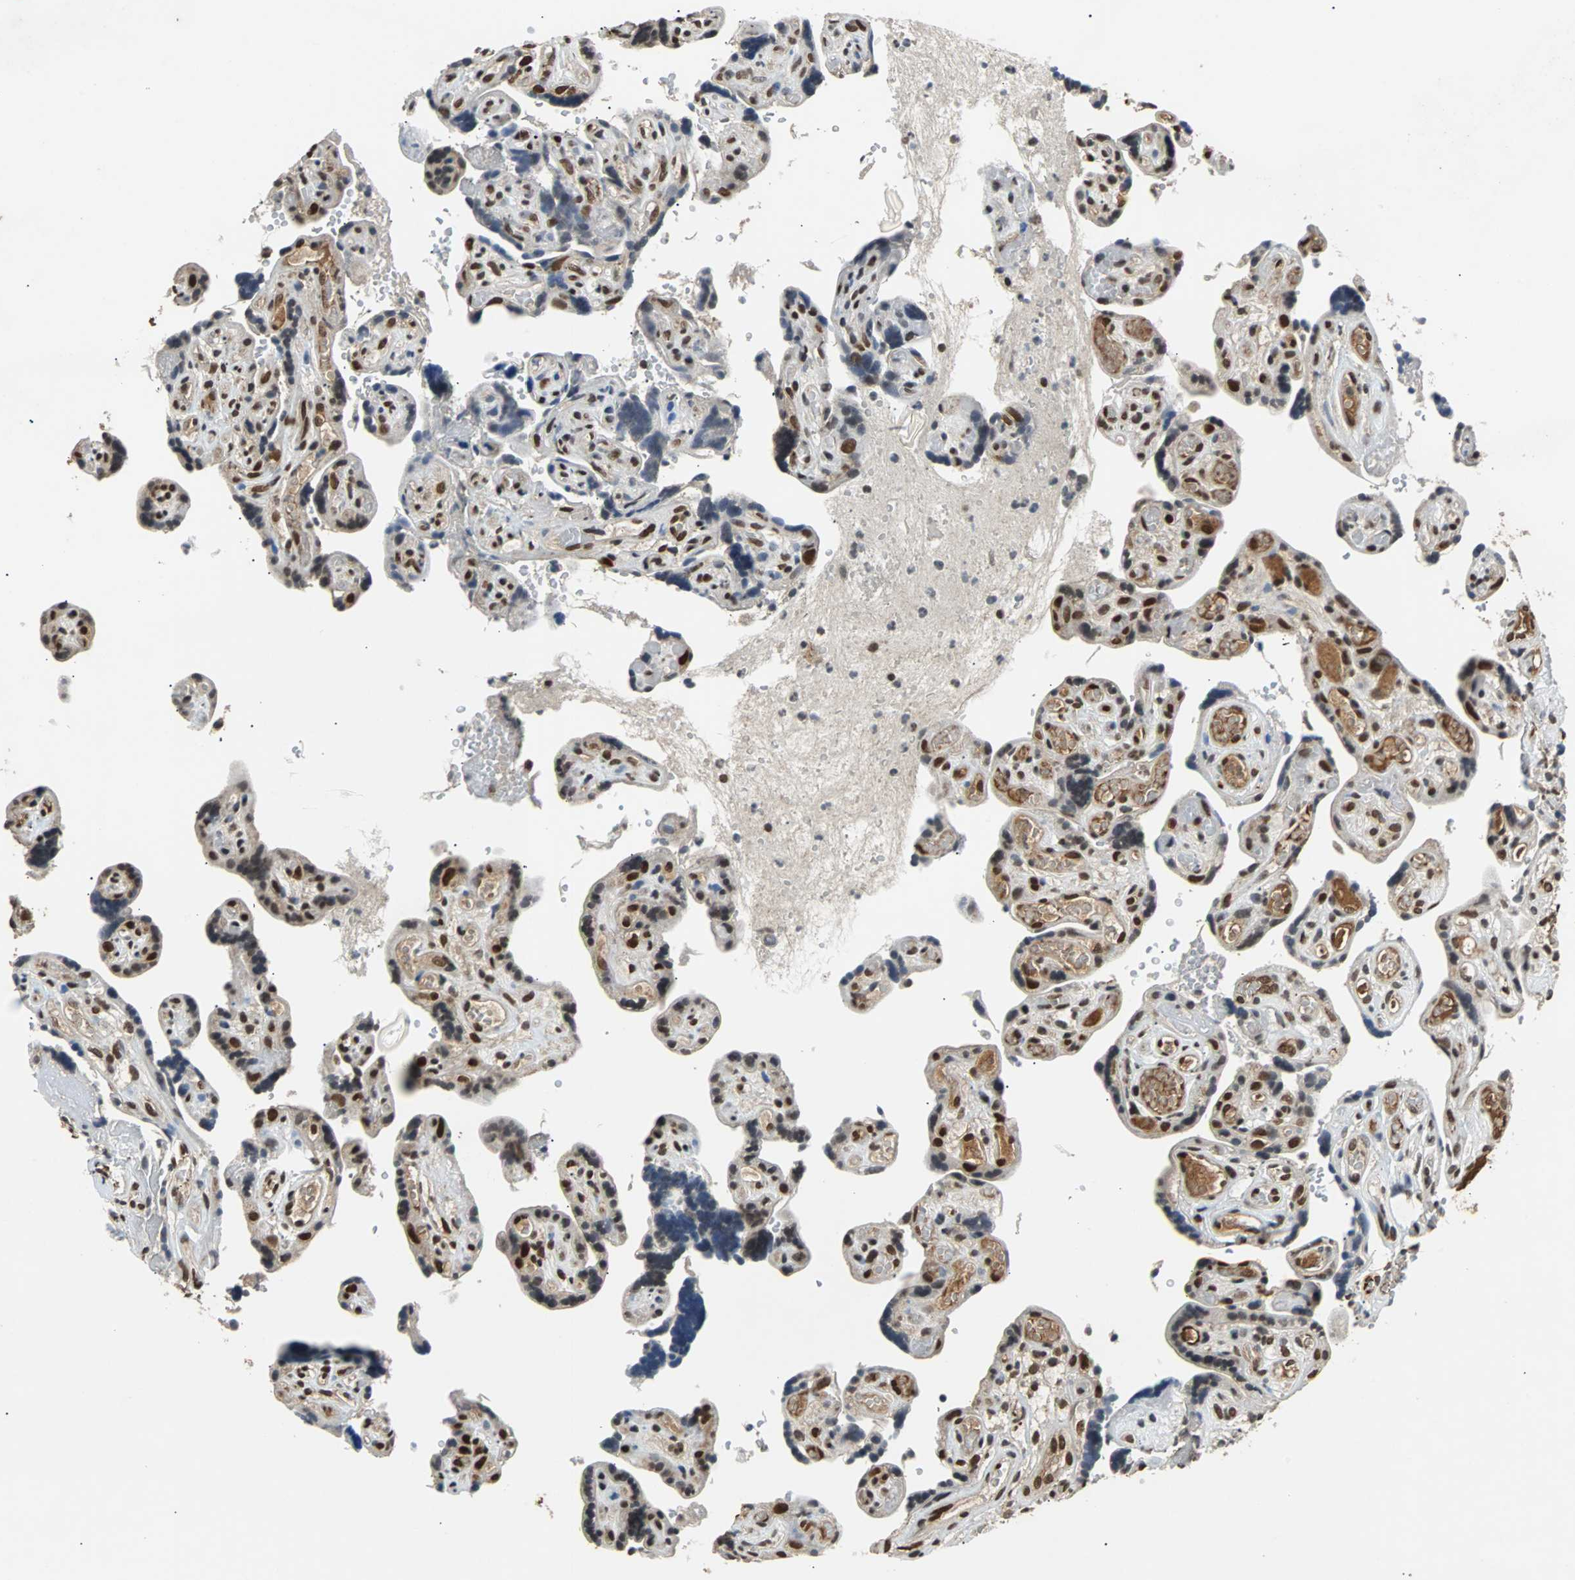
{"staining": {"intensity": "moderate", "quantity": ">75%", "location": "nuclear"}, "tissue": "placenta", "cell_type": "Decidual cells", "image_type": "normal", "snomed": [{"axis": "morphology", "description": "Normal tissue, NOS"}, {"axis": "topography", "description": "Placenta"}], "caption": "Protein expression analysis of benign placenta demonstrates moderate nuclear staining in approximately >75% of decidual cells. (Brightfield microscopy of DAB IHC at high magnification).", "gene": "PHC1", "patient": {"sex": "female", "age": 30}}